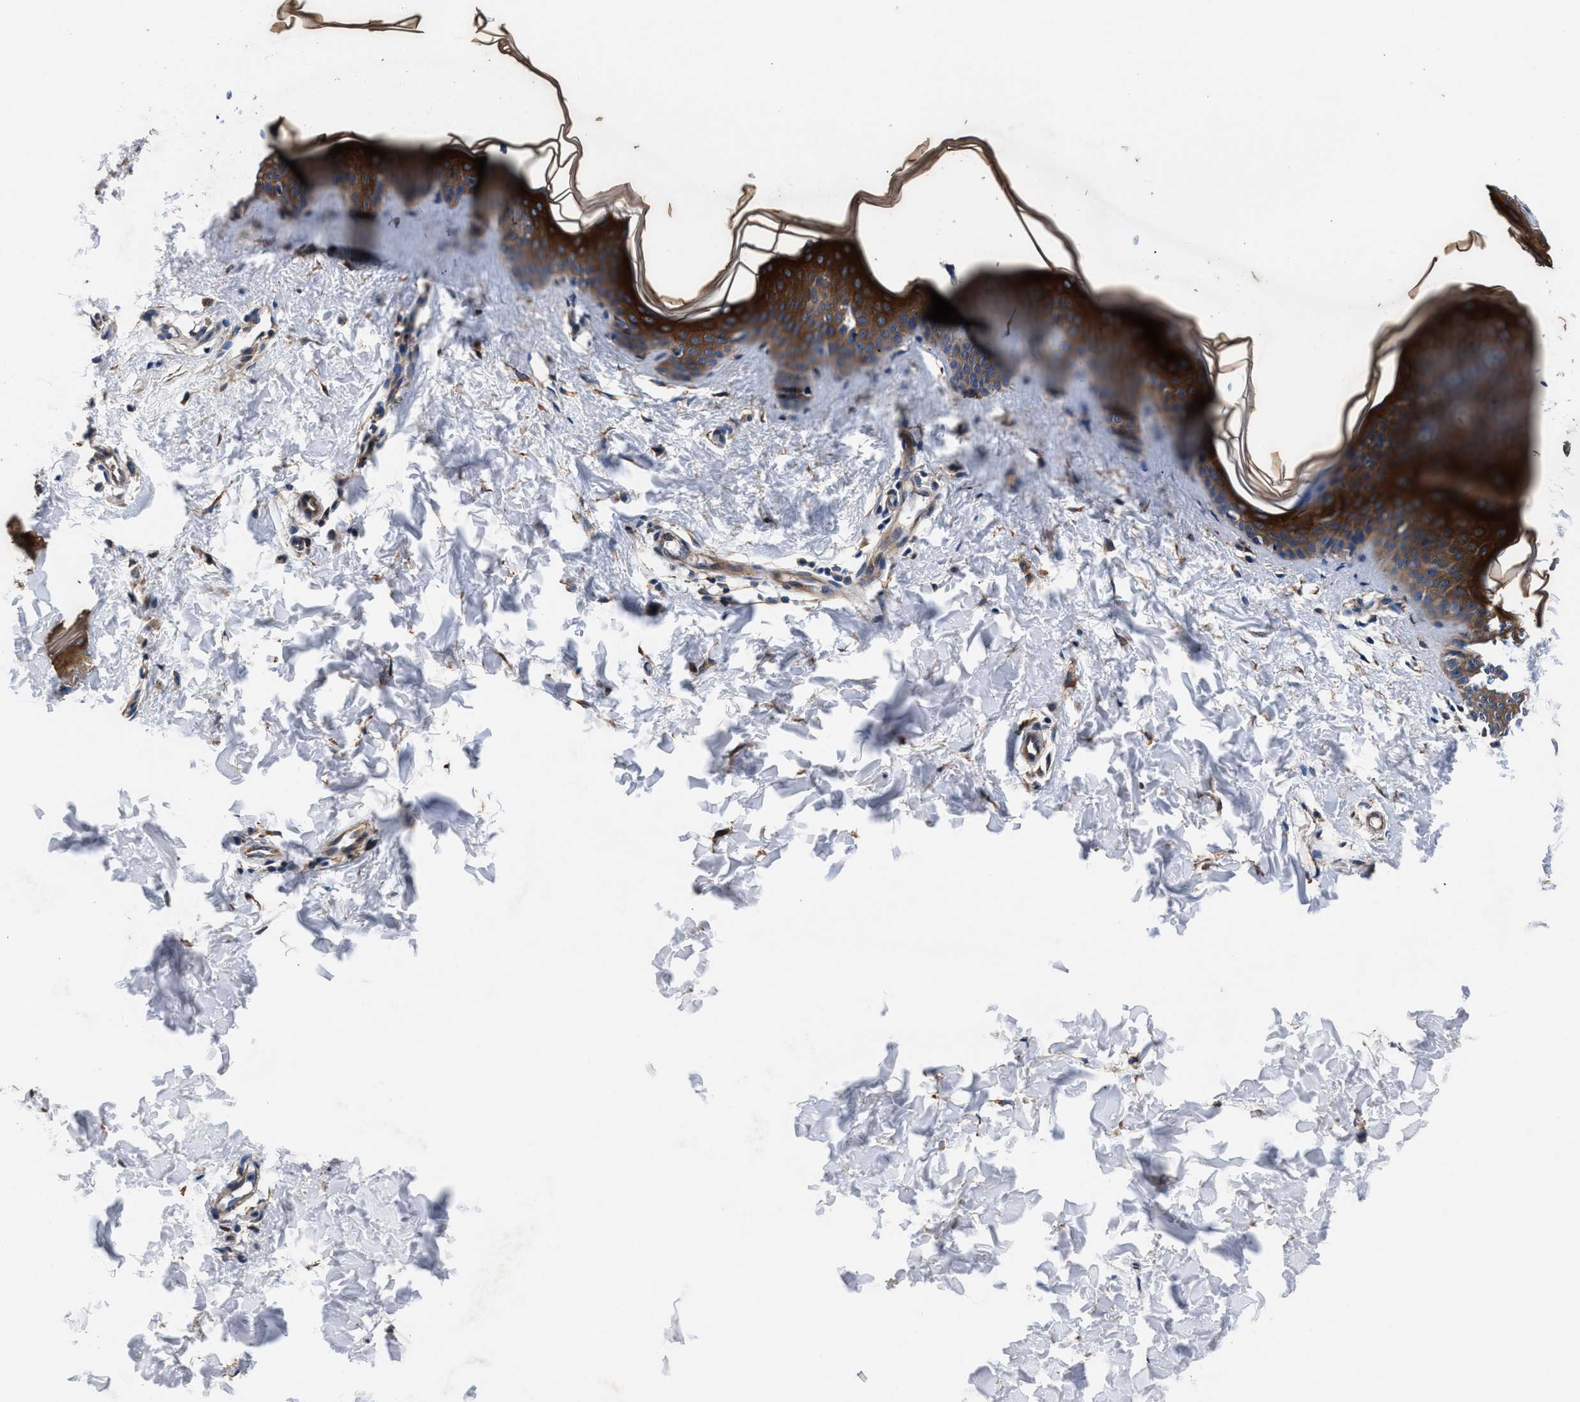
{"staining": {"intensity": "moderate", "quantity": ">75%", "location": "cytoplasmic/membranous"}, "tissue": "skin", "cell_type": "Fibroblasts", "image_type": "normal", "snomed": [{"axis": "morphology", "description": "Normal tissue, NOS"}, {"axis": "topography", "description": "Skin"}], "caption": "Immunohistochemical staining of benign human skin demonstrates medium levels of moderate cytoplasmic/membranous positivity in approximately >75% of fibroblasts. The staining is performed using DAB brown chromogen to label protein expression. The nuclei are counter-stained blue using hematoxylin.", "gene": "SH3GL1", "patient": {"sex": "female", "age": 17}}